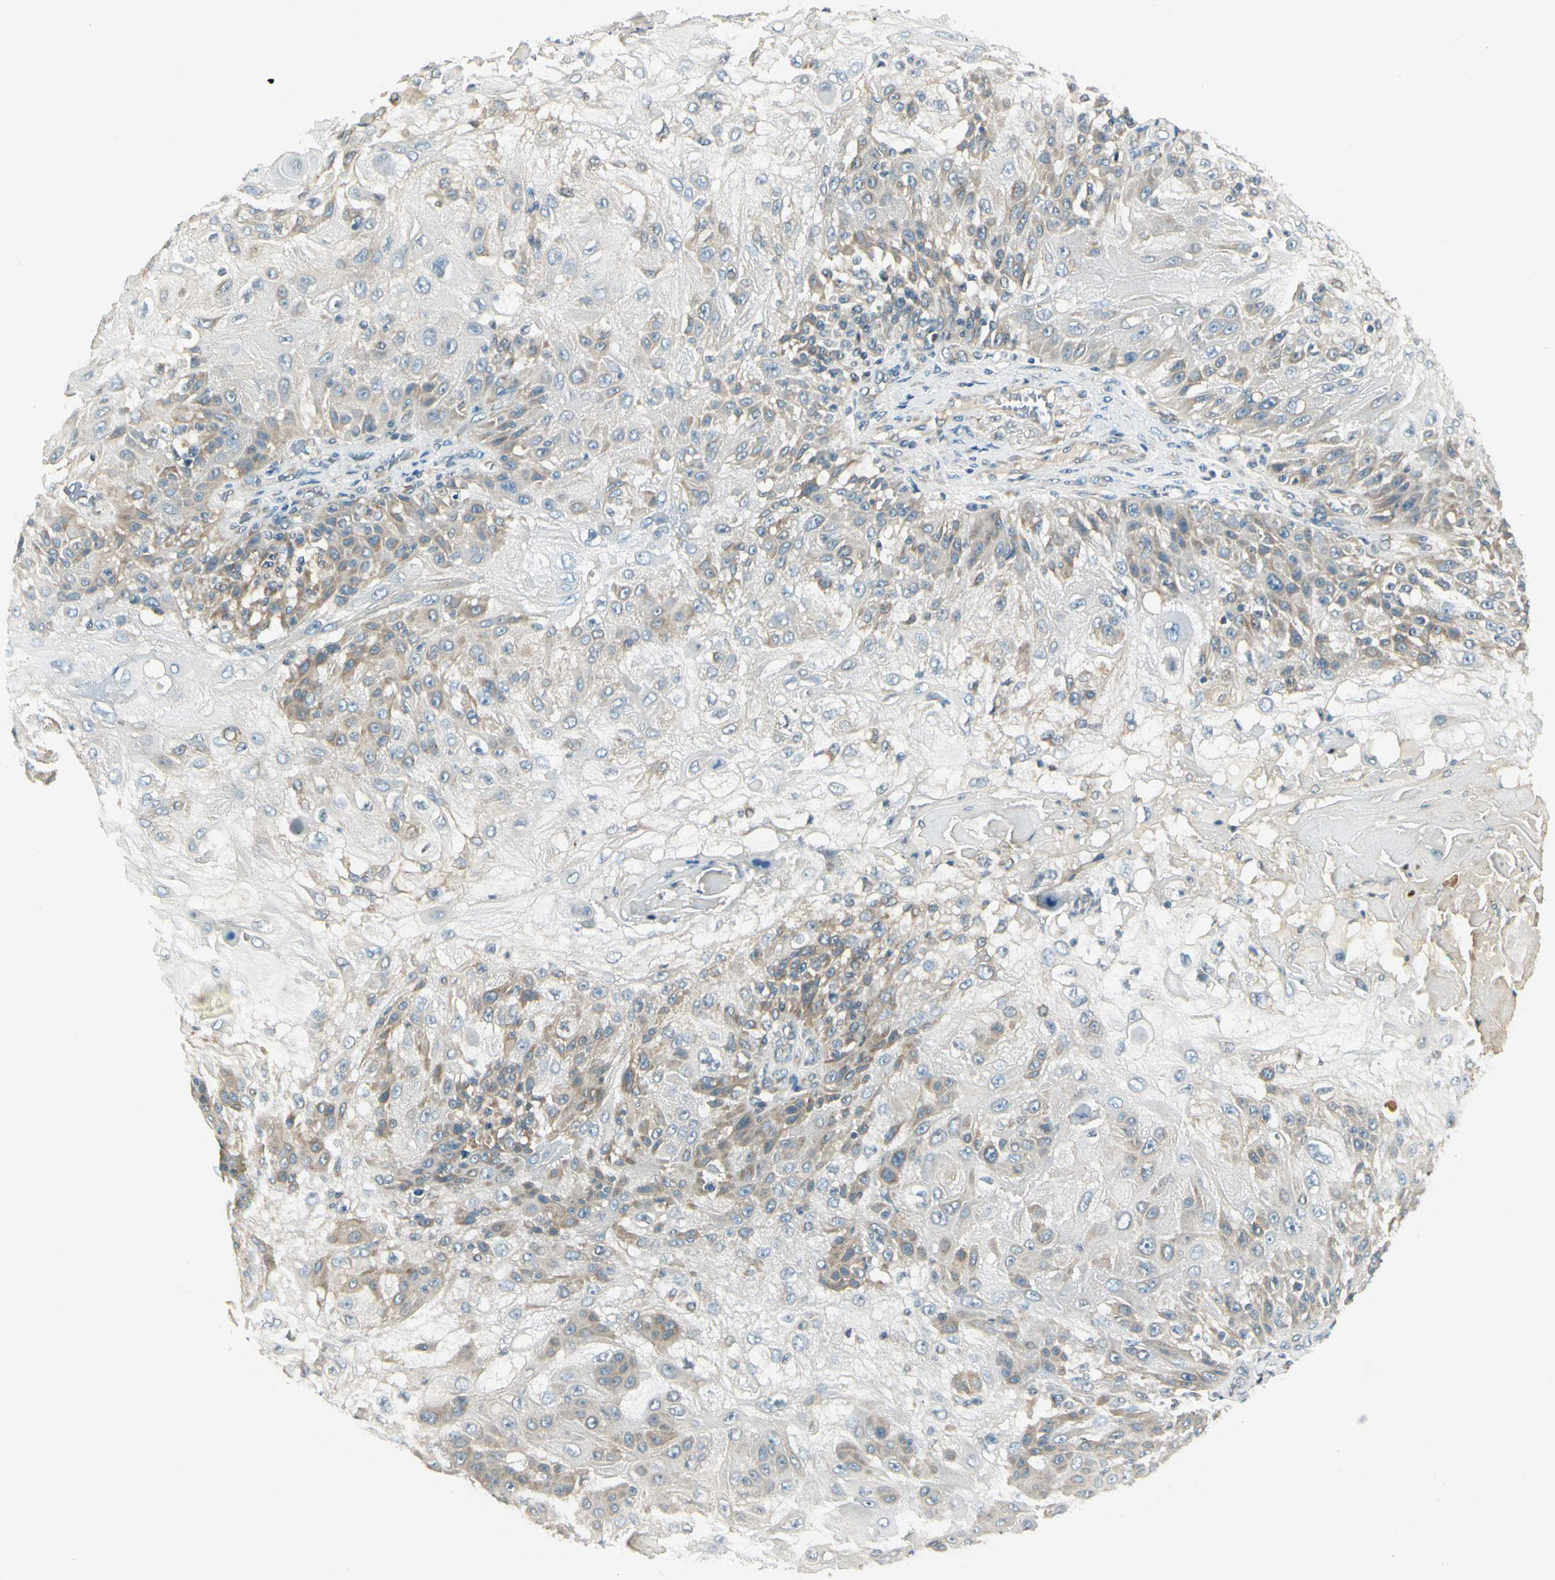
{"staining": {"intensity": "moderate", "quantity": "<25%", "location": "cytoplasmic/membranous"}, "tissue": "skin cancer", "cell_type": "Tumor cells", "image_type": "cancer", "snomed": [{"axis": "morphology", "description": "Normal tissue, NOS"}, {"axis": "morphology", "description": "Squamous cell carcinoma, NOS"}, {"axis": "topography", "description": "Skin"}], "caption": "Immunohistochemical staining of human squamous cell carcinoma (skin) displays low levels of moderate cytoplasmic/membranous protein expression in approximately <25% of tumor cells. Using DAB (3,3'-diaminobenzidine) (brown) and hematoxylin (blue) stains, captured at high magnification using brightfield microscopy.", "gene": "BNIP1", "patient": {"sex": "female", "age": 83}}